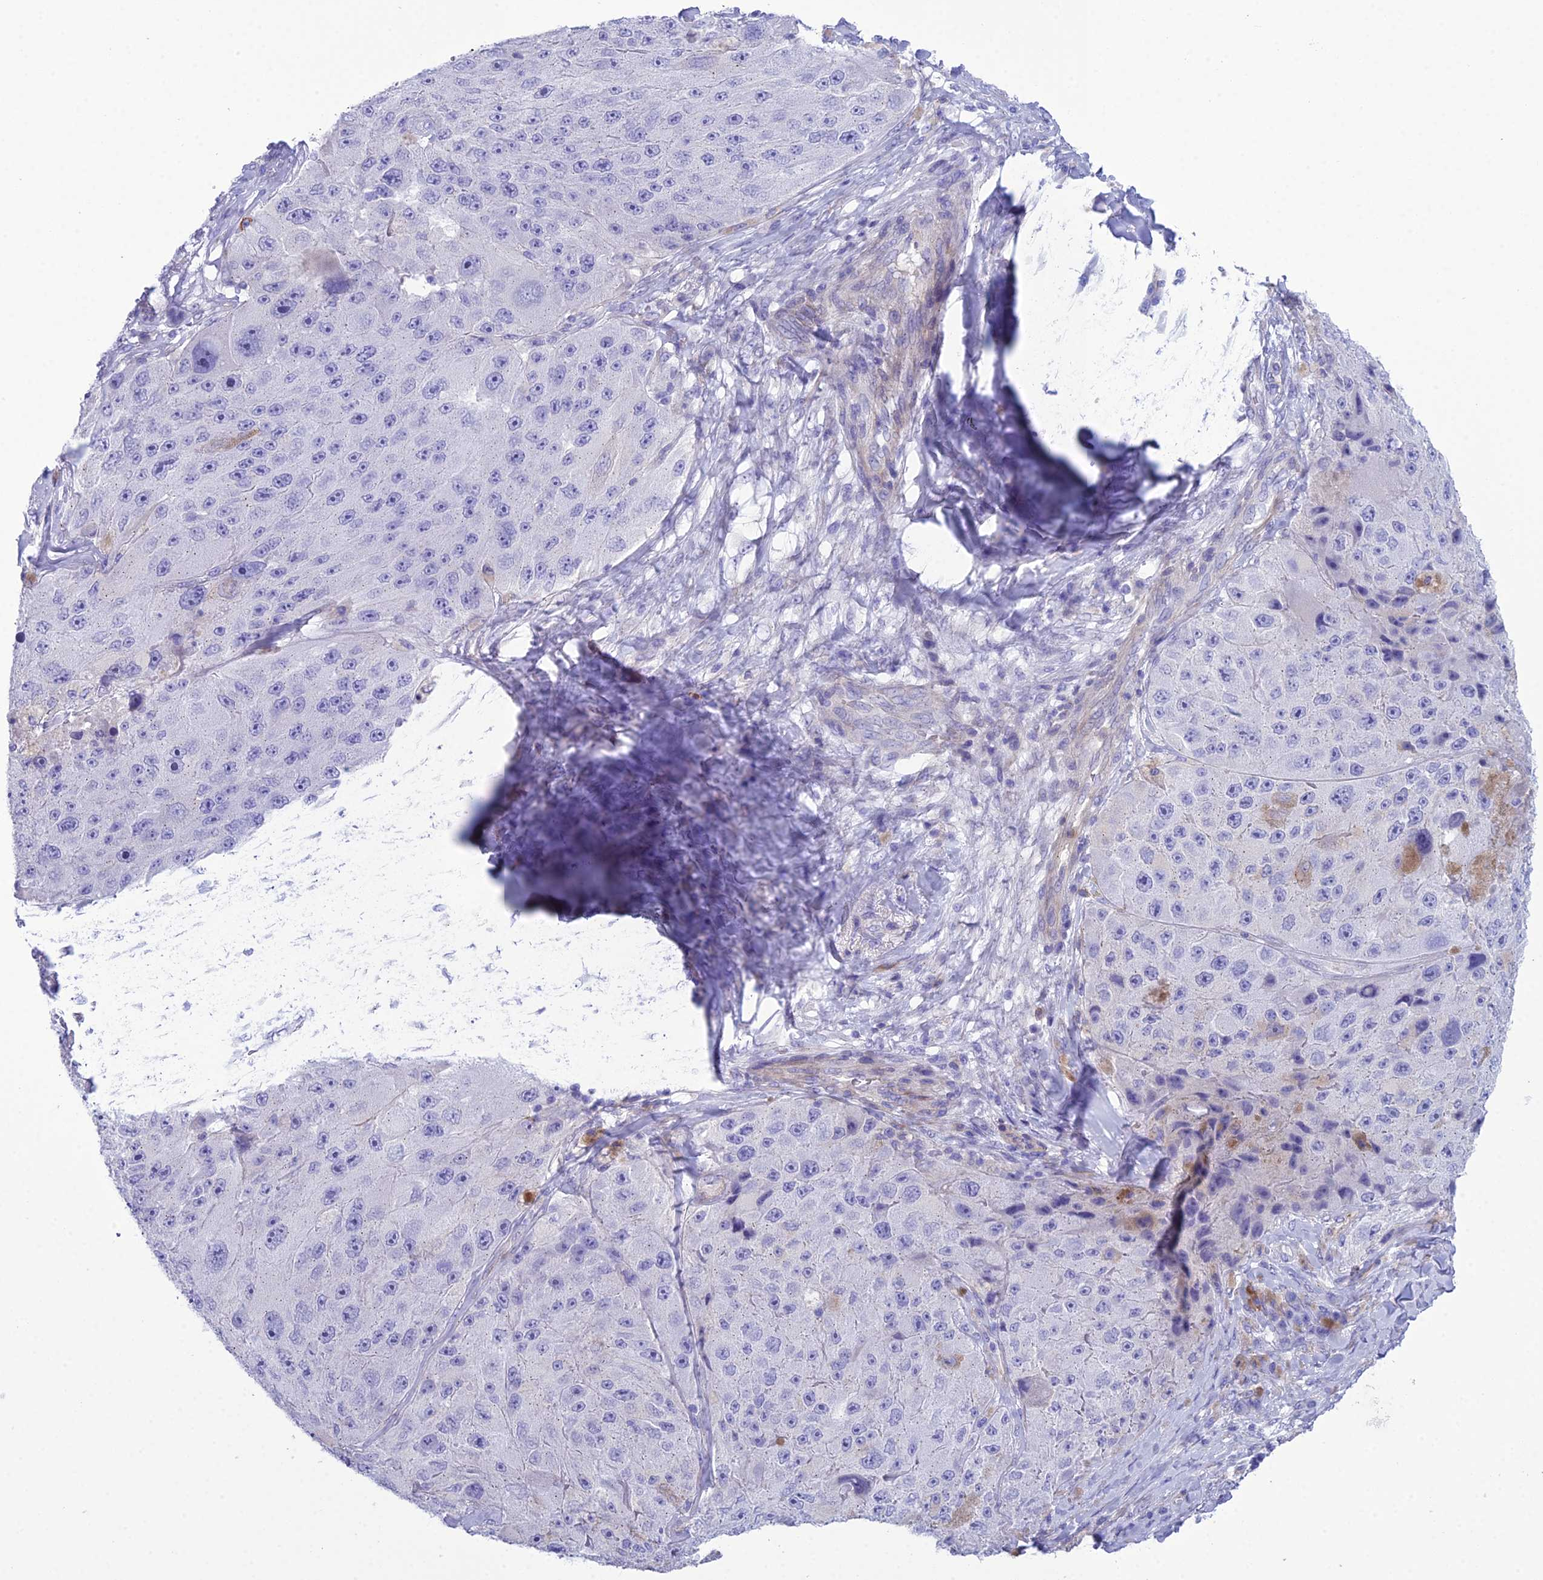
{"staining": {"intensity": "negative", "quantity": "none", "location": "none"}, "tissue": "melanoma", "cell_type": "Tumor cells", "image_type": "cancer", "snomed": [{"axis": "morphology", "description": "Malignant melanoma, Metastatic site"}, {"axis": "topography", "description": "Lymph node"}], "caption": "Immunohistochemistry (IHC) micrograph of melanoma stained for a protein (brown), which exhibits no staining in tumor cells. (Immunohistochemistry, brightfield microscopy, high magnification).", "gene": "OR1Q1", "patient": {"sex": "male", "age": 62}}